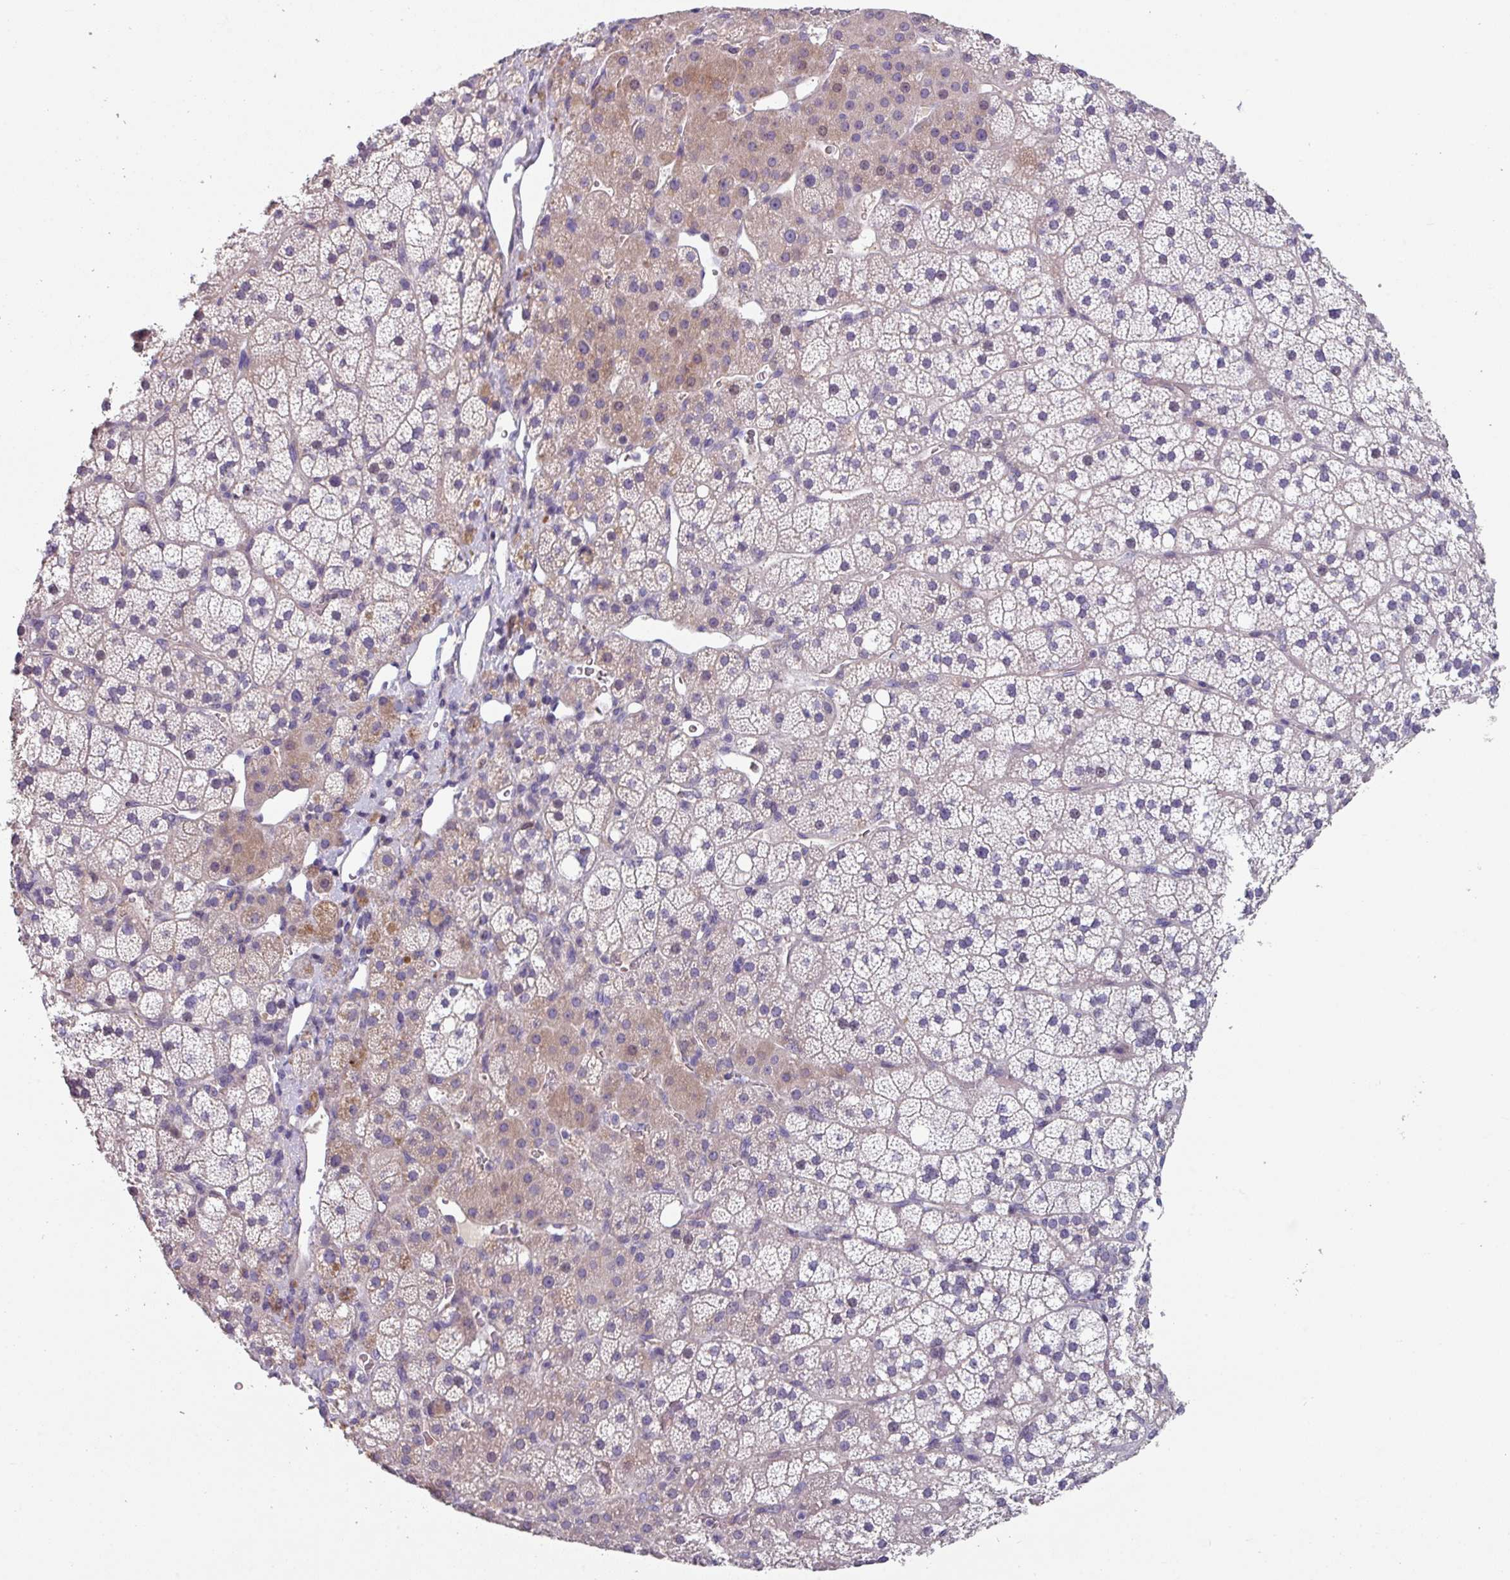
{"staining": {"intensity": "weak", "quantity": "25%-75%", "location": "cytoplasmic/membranous"}, "tissue": "adrenal gland", "cell_type": "Glandular cells", "image_type": "normal", "snomed": [{"axis": "morphology", "description": "Normal tissue, NOS"}, {"axis": "topography", "description": "Adrenal gland"}], "caption": "Glandular cells exhibit low levels of weak cytoplasmic/membranous staining in approximately 25%-75% of cells in benign adrenal gland.", "gene": "TMEM132A", "patient": {"sex": "male", "age": 53}}